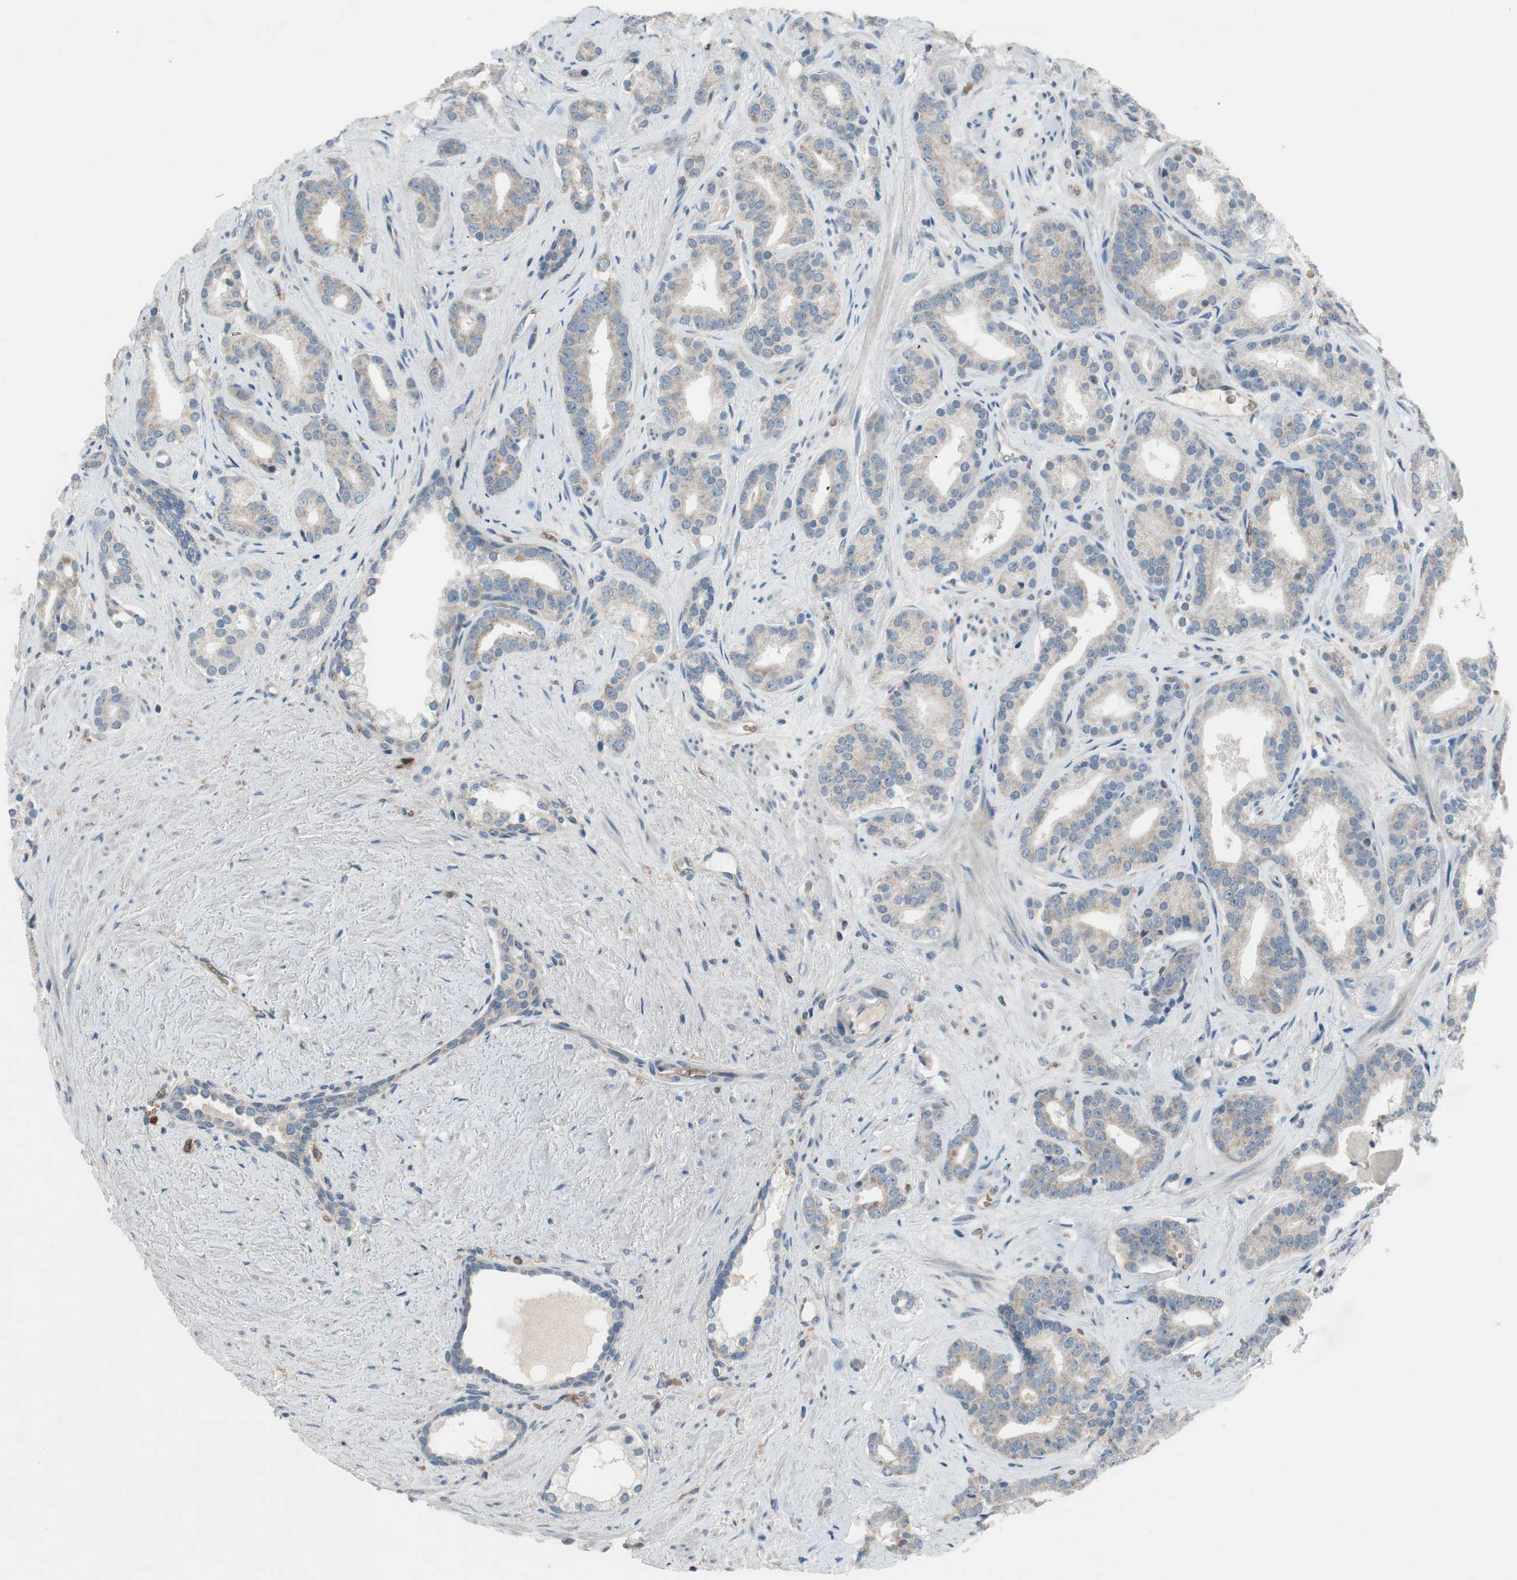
{"staining": {"intensity": "weak", "quantity": "25%-75%", "location": "cytoplasmic/membranous"}, "tissue": "prostate cancer", "cell_type": "Tumor cells", "image_type": "cancer", "snomed": [{"axis": "morphology", "description": "Adenocarcinoma, Low grade"}, {"axis": "topography", "description": "Prostate"}], "caption": "Protein expression analysis of adenocarcinoma (low-grade) (prostate) exhibits weak cytoplasmic/membranous positivity in approximately 25%-75% of tumor cells.", "gene": "GYPC", "patient": {"sex": "male", "age": 63}}